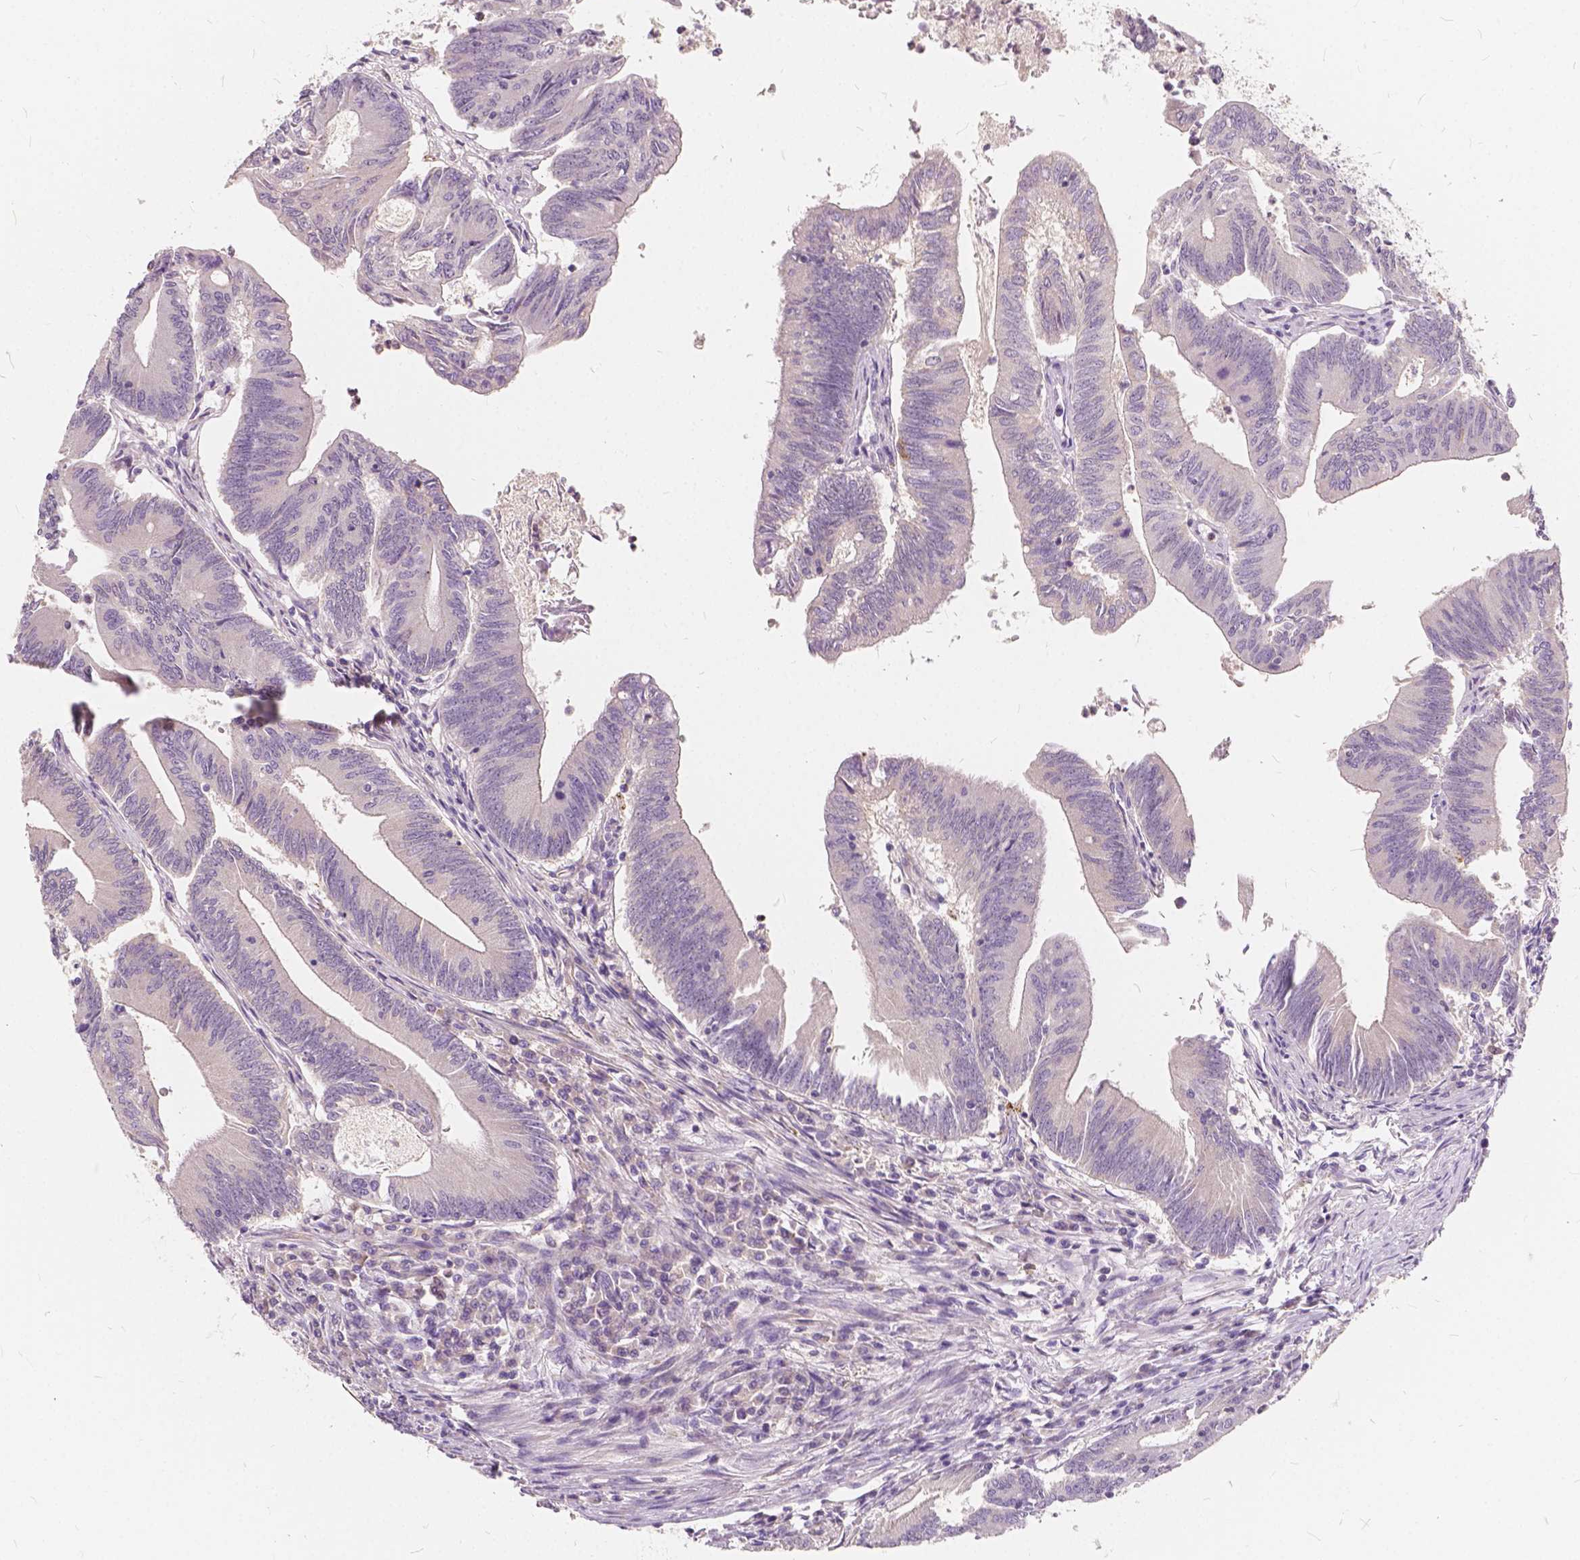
{"staining": {"intensity": "negative", "quantity": "none", "location": "none"}, "tissue": "colorectal cancer", "cell_type": "Tumor cells", "image_type": "cancer", "snomed": [{"axis": "morphology", "description": "Adenocarcinoma, NOS"}, {"axis": "topography", "description": "Colon"}], "caption": "Human colorectal adenocarcinoma stained for a protein using IHC reveals no staining in tumor cells.", "gene": "KIAA0513", "patient": {"sex": "female", "age": 70}}